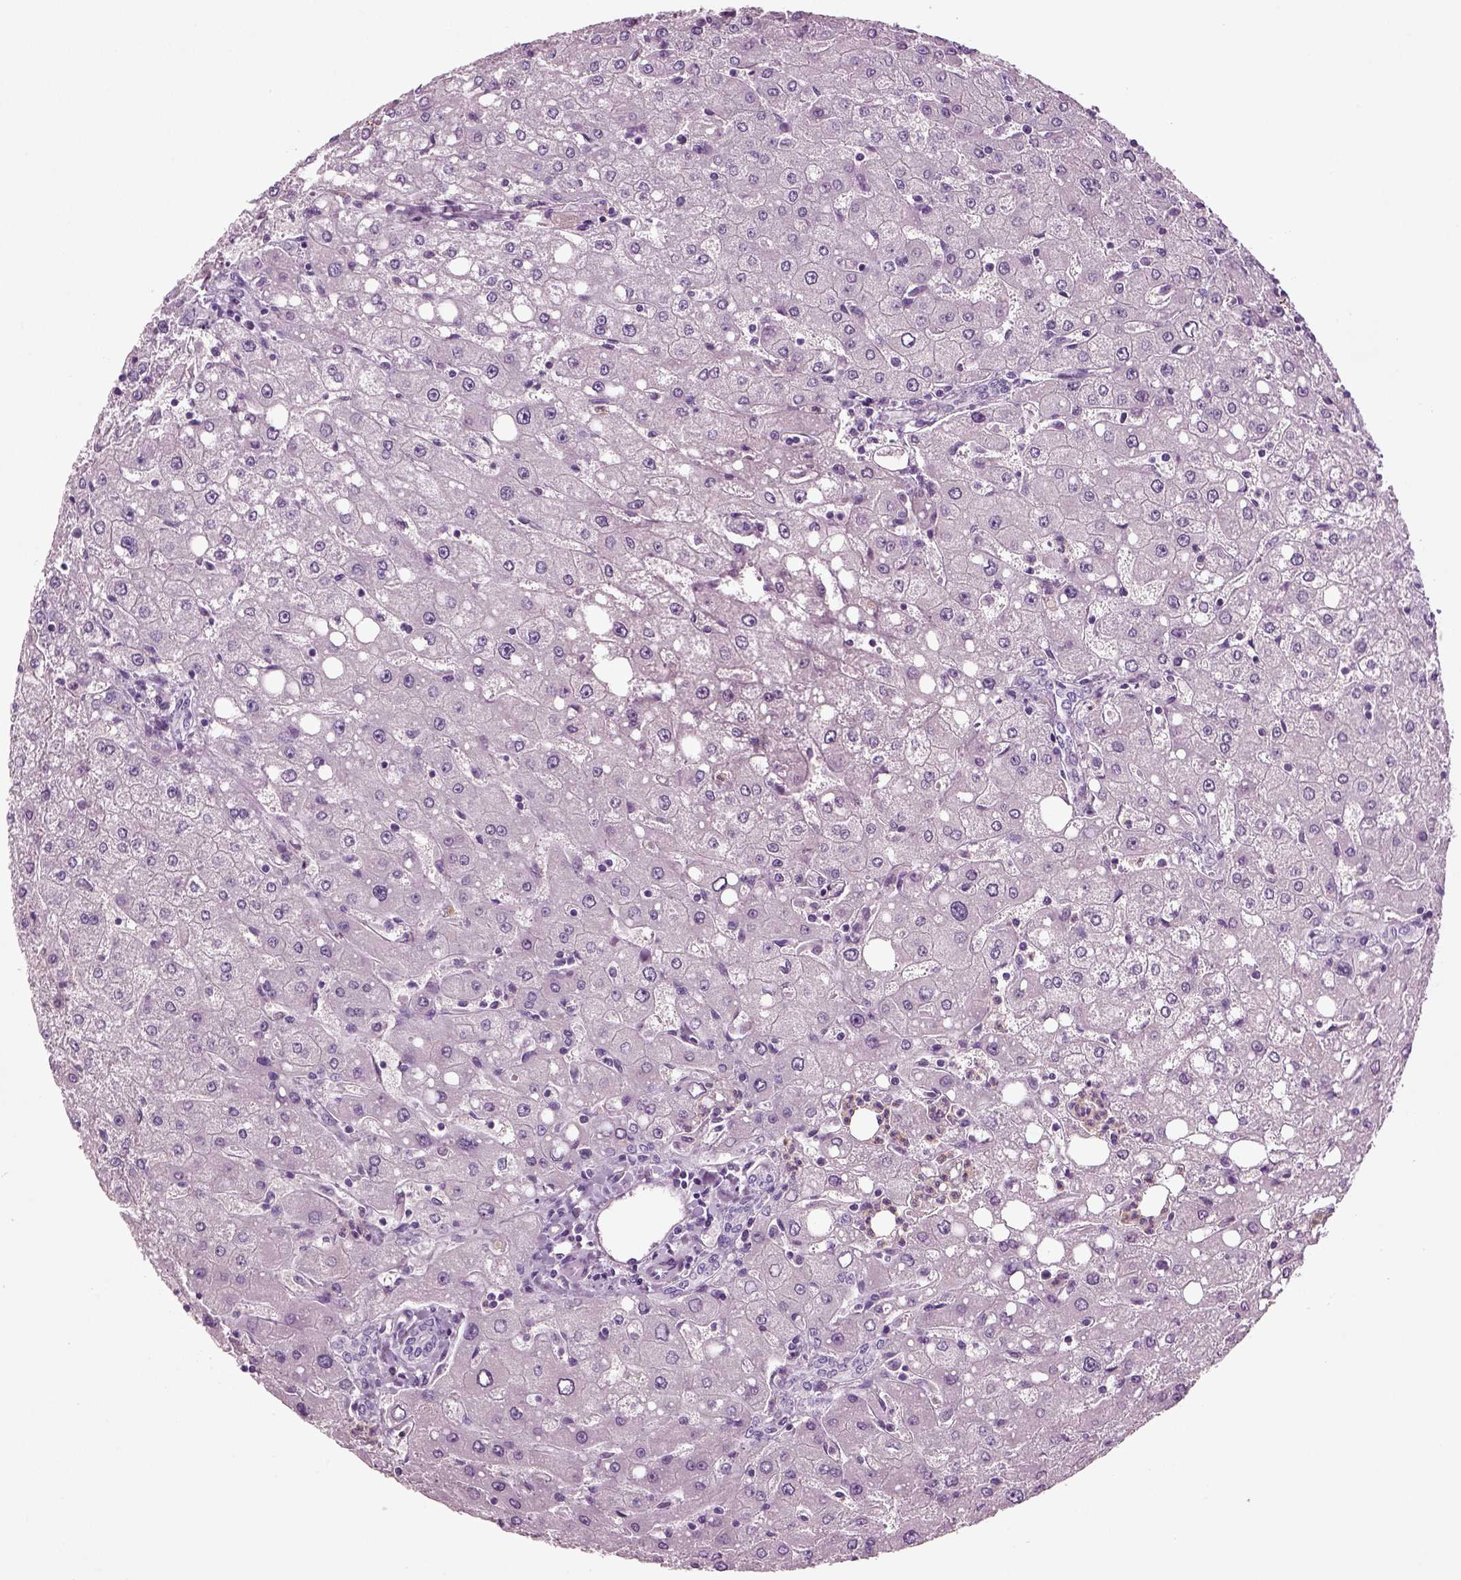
{"staining": {"intensity": "negative", "quantity": "none", "location": "none"}, "tissue": "liver", "cell_type": "Cholangiocytes", "image_type": "normal", "snomed": [{"axis": "morphology", "description": "Normal tissue, NOS"}, {"axis": "topography", "description": "Liver"}], "caption": "The photomicrograph shows no staining of cholangiocytes in unremarkable liver. (DAB immunohistochemistry (IHC) with hematoxylin counter stain).", "gene": "CRABP1", "patient": {"sex": "female", "age": 53}}